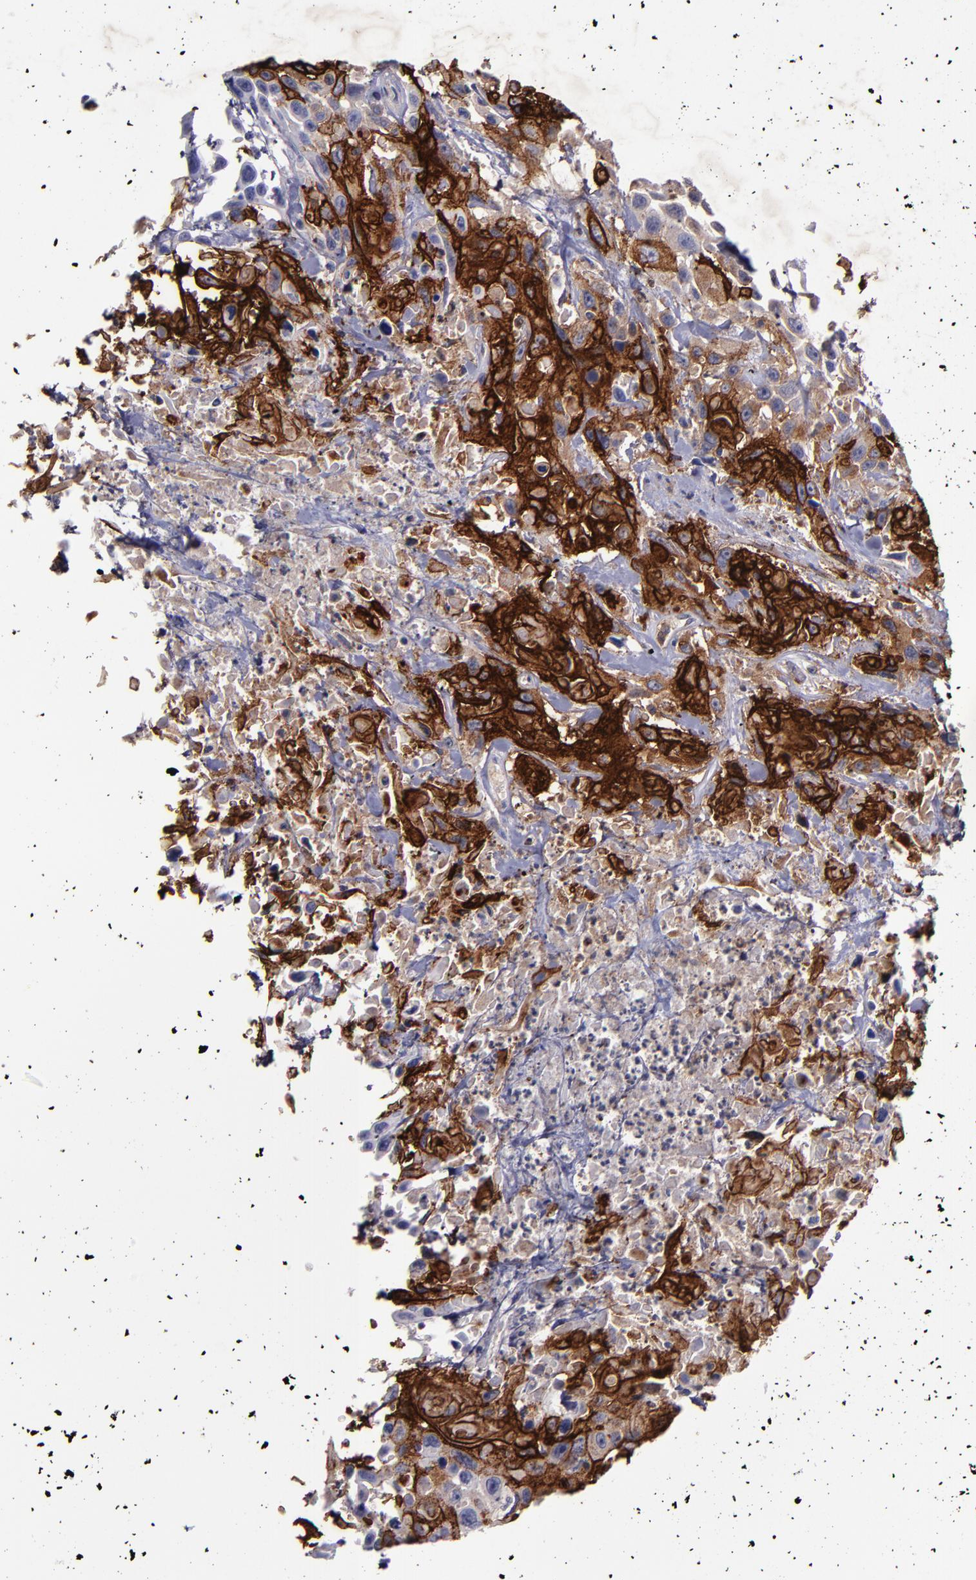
{"staining": {"intensity": "strong", "quantity": ">75%", "location": "cytoplasmic/membranous"}, "tissue": "urothelial cancer", "cell_type": "Tumor cells", "image_type": "cancer", "snomed": [{"axis": "morphology", "description": "Urothelial carcinoma, High grade"}, {"axis": "topography", "description": "Urinary bladder"}], "caption": "High-grade urothelial carcinoma stained for a protein (brown) exhibits strong cytoplasmic/membranous positive expression in approximately >75% of tumor cells.", "gene": "MFGE8", "patient": {"sex": "female", "age": 84}}